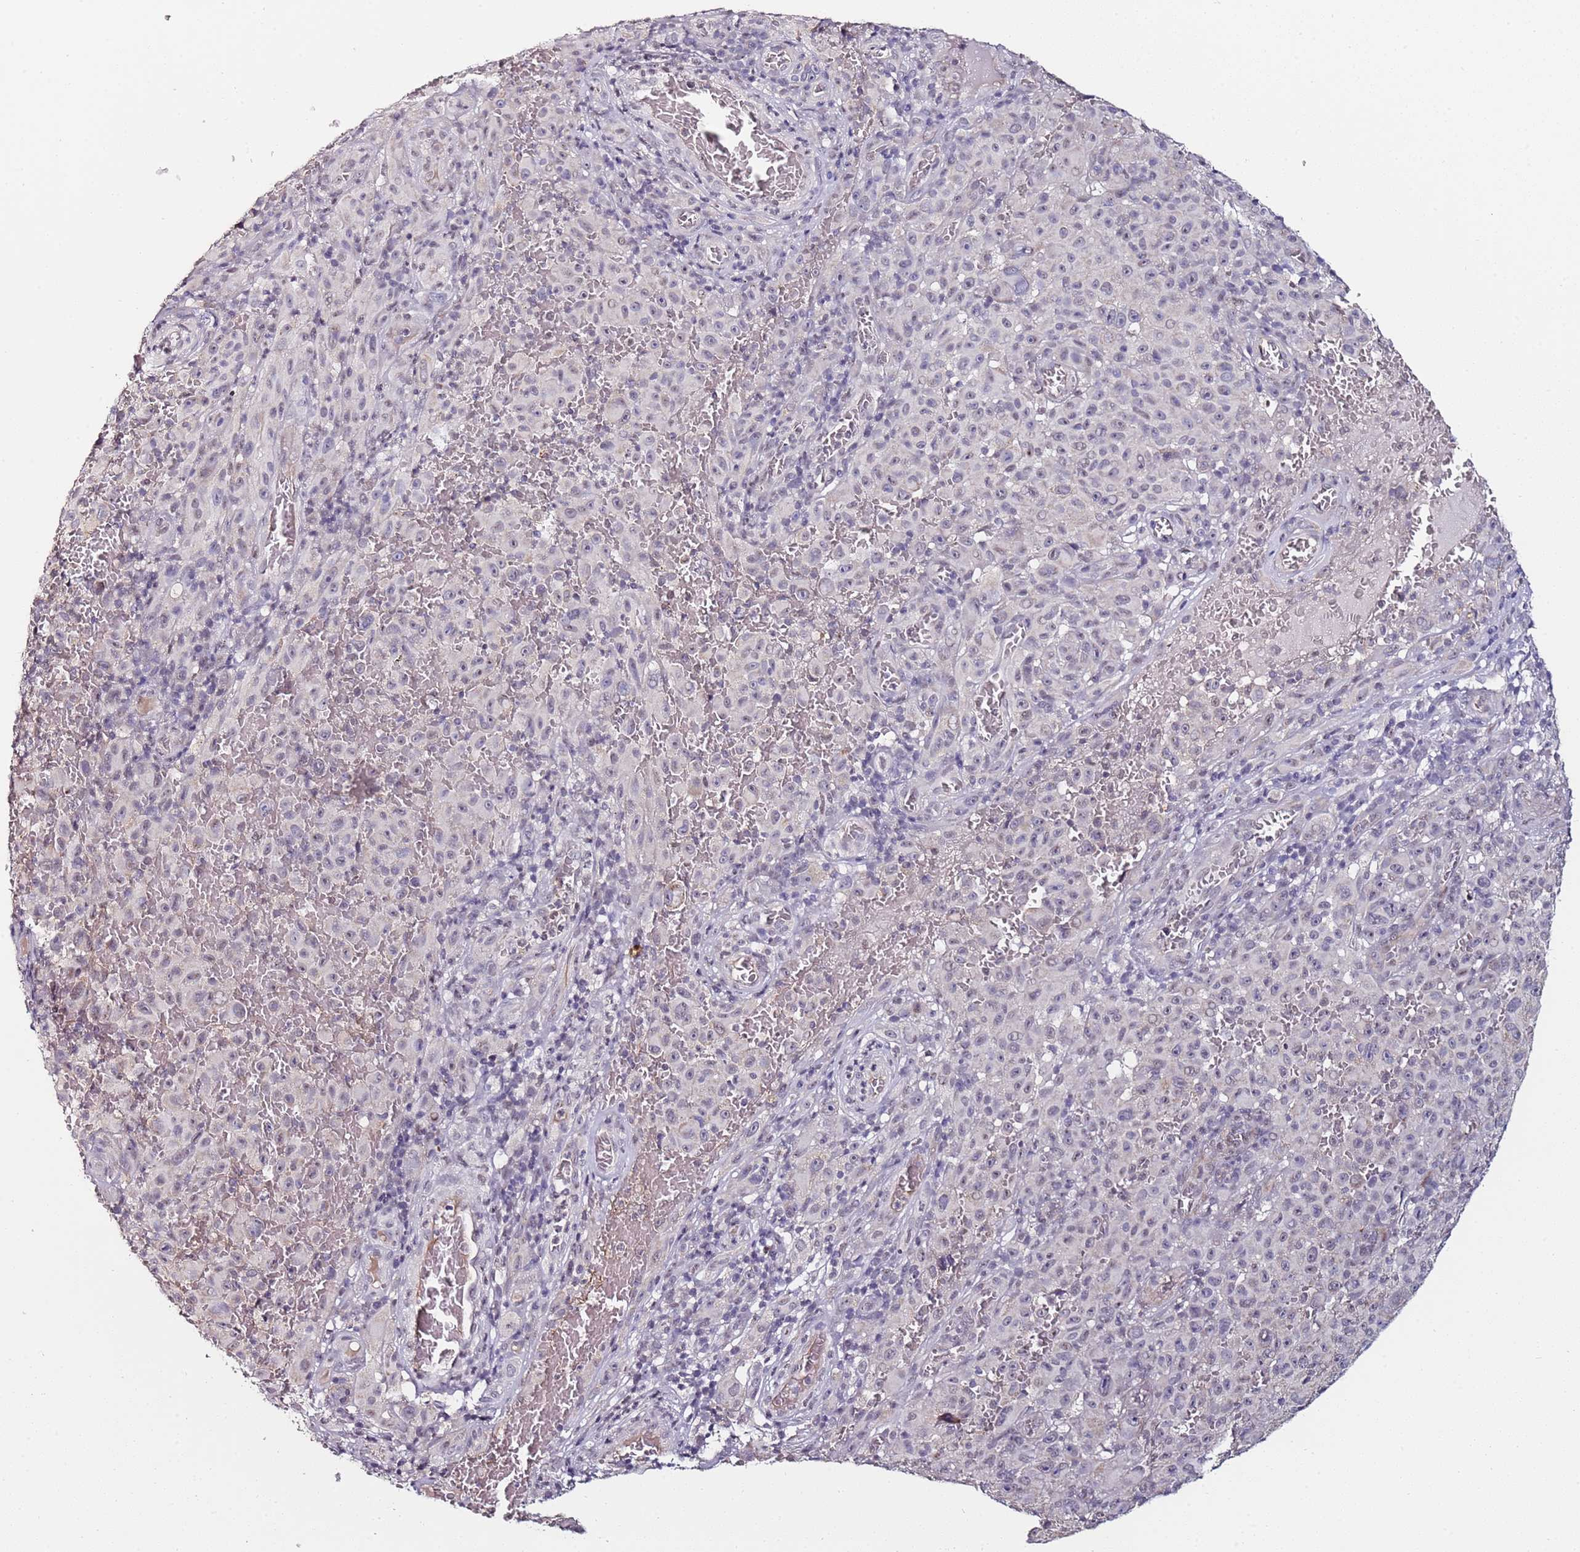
{"staining": {"intensity": "negative", "quantity": "none", "location": "none"}, "tissue": "melanoma", "cell_type": "Tumor cells", "image_type": "cancer", "snomed": [{"axis": "morphology", "description": "Malignant melanoma, NOS"}, {"axis": "topography", "description": "Skin"}], "caption": "DAB (3,3'-diaminobenzidine) immunohistochemical staining of malignant melanoma reveals no significant positivity in tumor cells.", "gene": "DUSP28", "patient": {"sex": "female", "age": 82}}